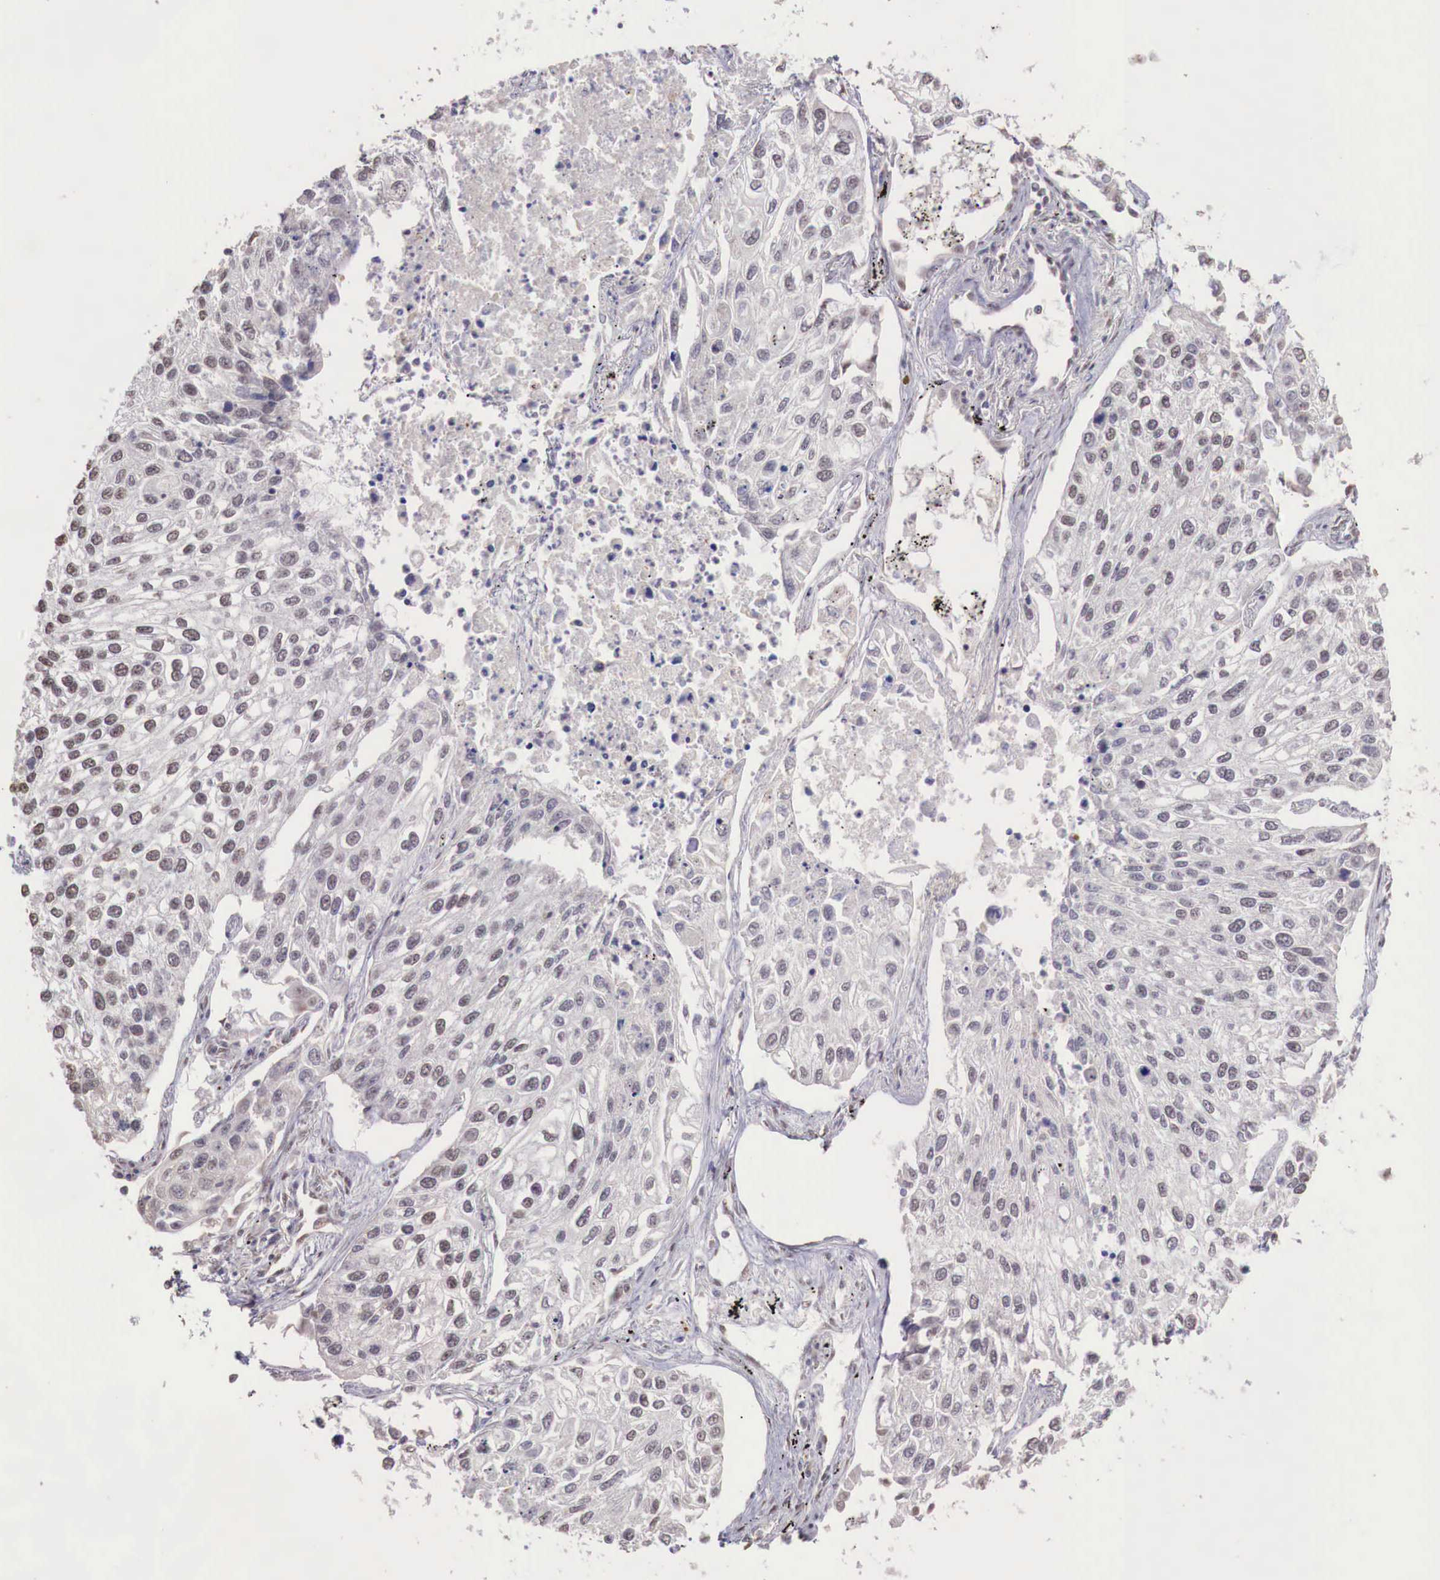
{"staining": {"intensity": "weak", "quantity": "<25%", "location": "nuclear"}, "tissue": "lung cancer", "cell_type": "Tumor cells", "image_type": "cancer", "snomed": [{"axis": "morphology", "description": "Squamous cell carcinoma, NOS"}, {"axis": "topography", "description": "Lung"}], "caption": "This is a image of IHC staining of squamous cell carcinoma (lung), which shows no positivity in tumor cells. (IHC, brightfield microscopy, high magnification).", "gene": "FOXP2", "patient": {"sex": "male", "age": 75}}